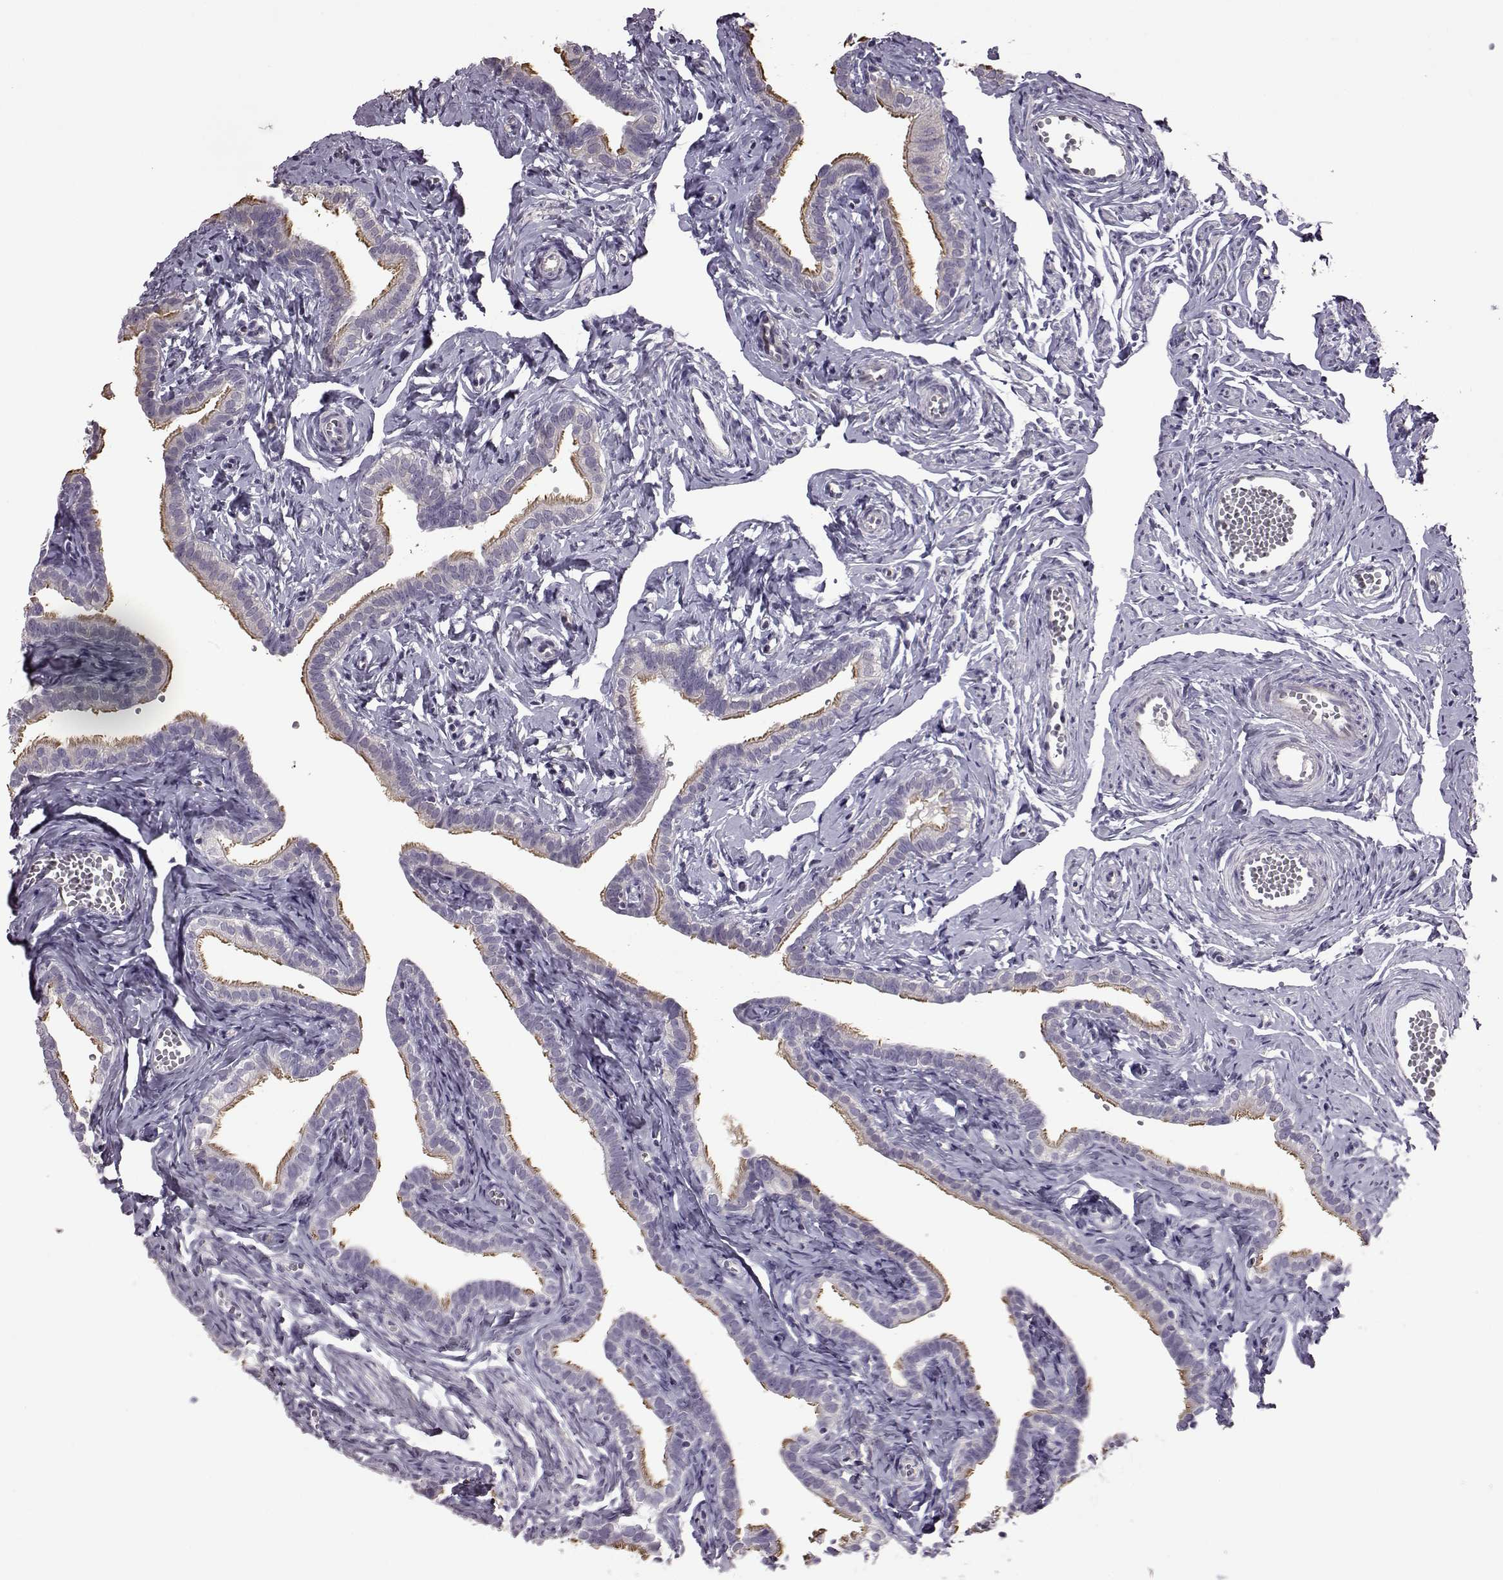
{"staining": {"intensity": "moderate", "quantity": "25%-75%", "location": "cytoplasmic/membranous"}, "tissue": "fallopian tube", "cell_type": "Glandular cells", "image_type": "normal", "snomed": [{"axis": "morphology", "description": "Normal tissue, NOS"}, {"axis": "topography", "description": "Fallopian tube"}], "caption": "The image displays staining of benign fallopian tube, revealing moderate cytoplasmic/membranous protein expression (brown color) within glandular cells. (Brightfield microscopy of DAB IHC at high magnification).", "gene": "EDDM3B", "patient": {"sex": "female", "age": 41}}